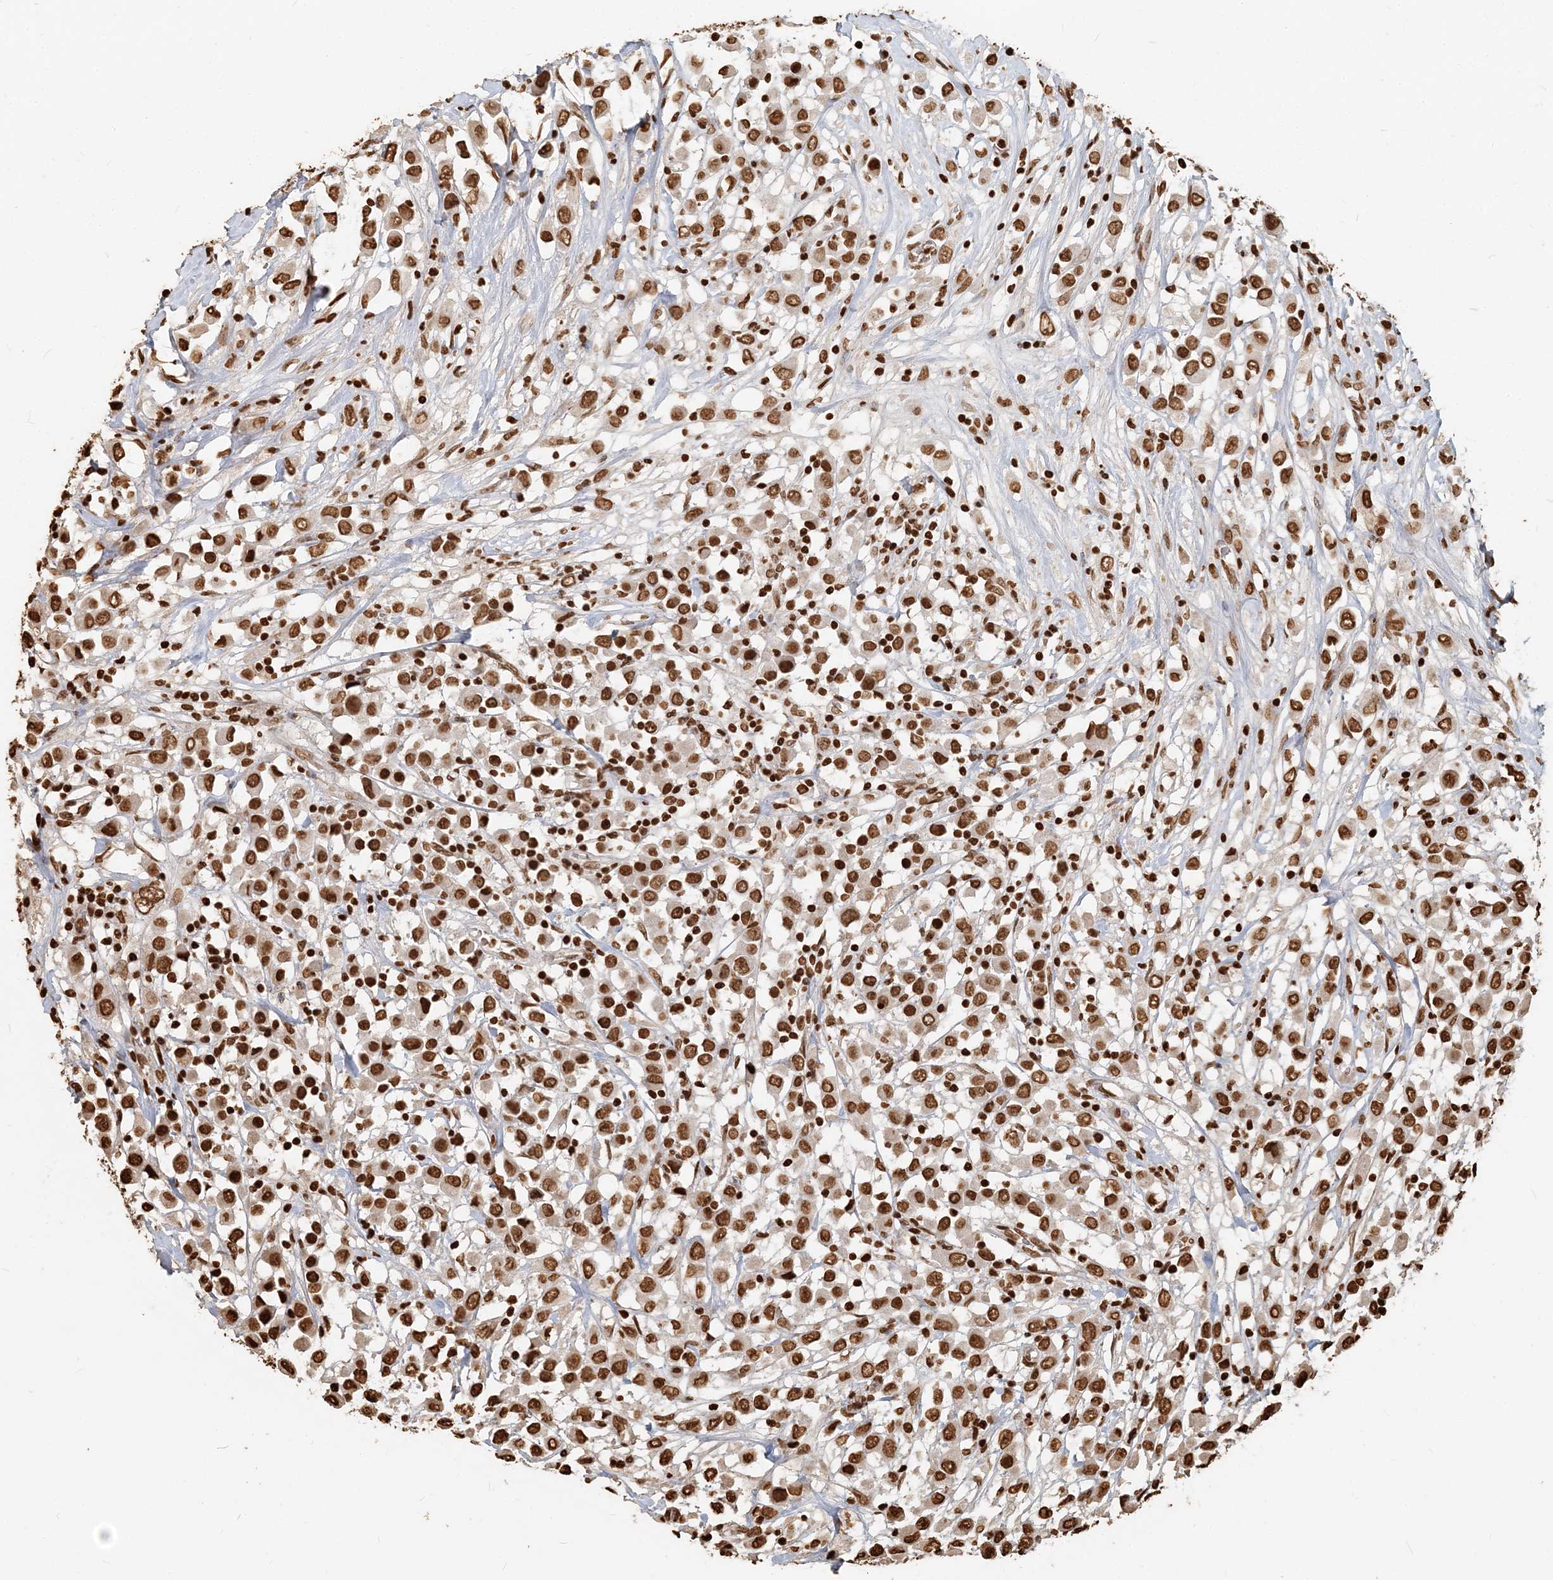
{"staining": {"intensity": "moderate", "quantity": ">75%", "location": "nuclear"}, "tissue": "breast cancer", "cell_type": "Tumor cells", "image_type": "cancer", "snomed": [{"axis": "morphology", "description": "Duct carcinoma"}, {"axis": "topography", "description": "Breast"}], "caption": "About >75% of tumor cells in human breast cancer show moderate nuclear protein positivity as visualized by brown immunohistochemical staining.", "gene": "H3-3B", "patient": {"sex": "female", "age": 61}}